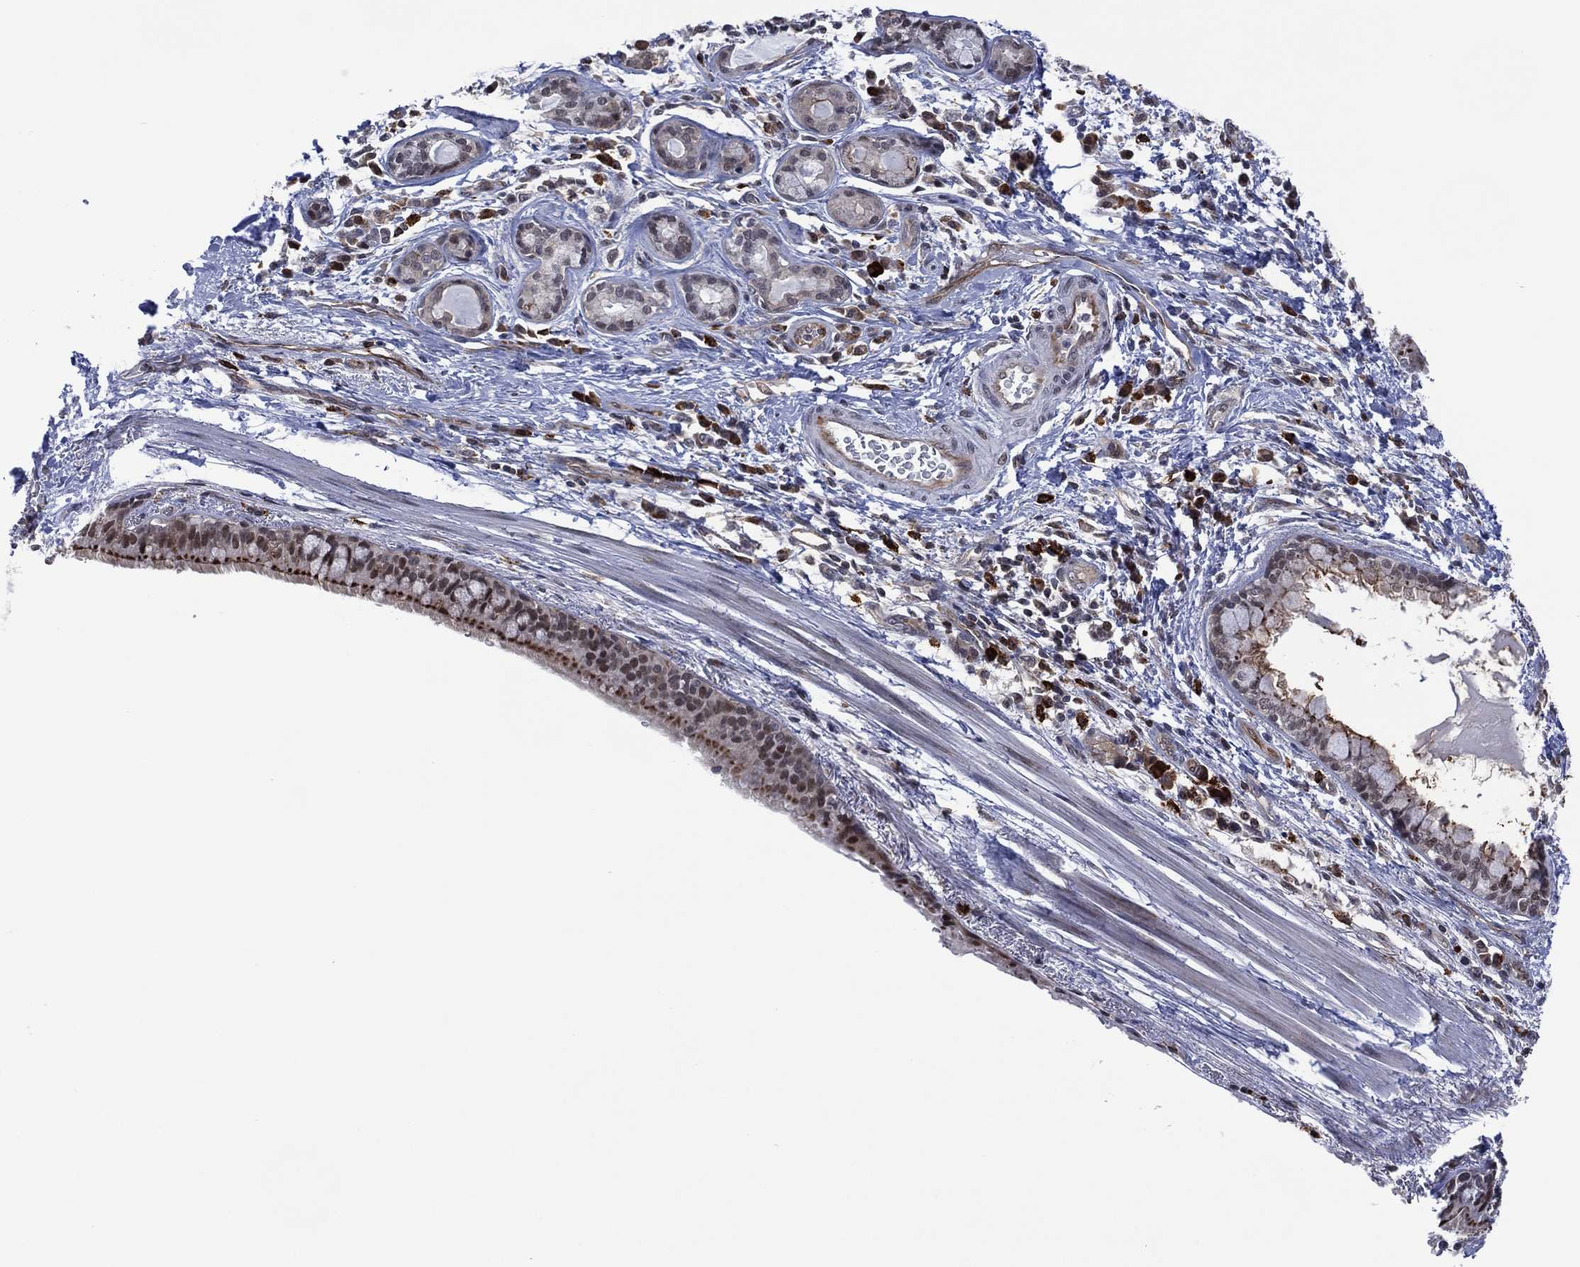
{"staining": {"intensity": "moderate", "quantity": ">75%", "location": "cytoplasmic/membranous"}, "tissue": "bronchus", "cell_type": "Respiratory epithelial cells", "image_type": "normal", "snomed": [{"axis": "morphology", "description": "Normal tissue, NOS"}, {"axis": "morphology", "description": "Squamous cell carcinoma, NOS"}, {"axis": "topography", "description": "Bronchus"}, {"axis": "topography", "description": "Lung"}], "caption": "The histopathology image displays staining of unremarkable bronchus, revealing moderate cytoplasmic/membranous protein expression (brown color) within respiratory epithelial cells.", "gene": "DPP4", "patient": {"sex": "male", "age": 69}}